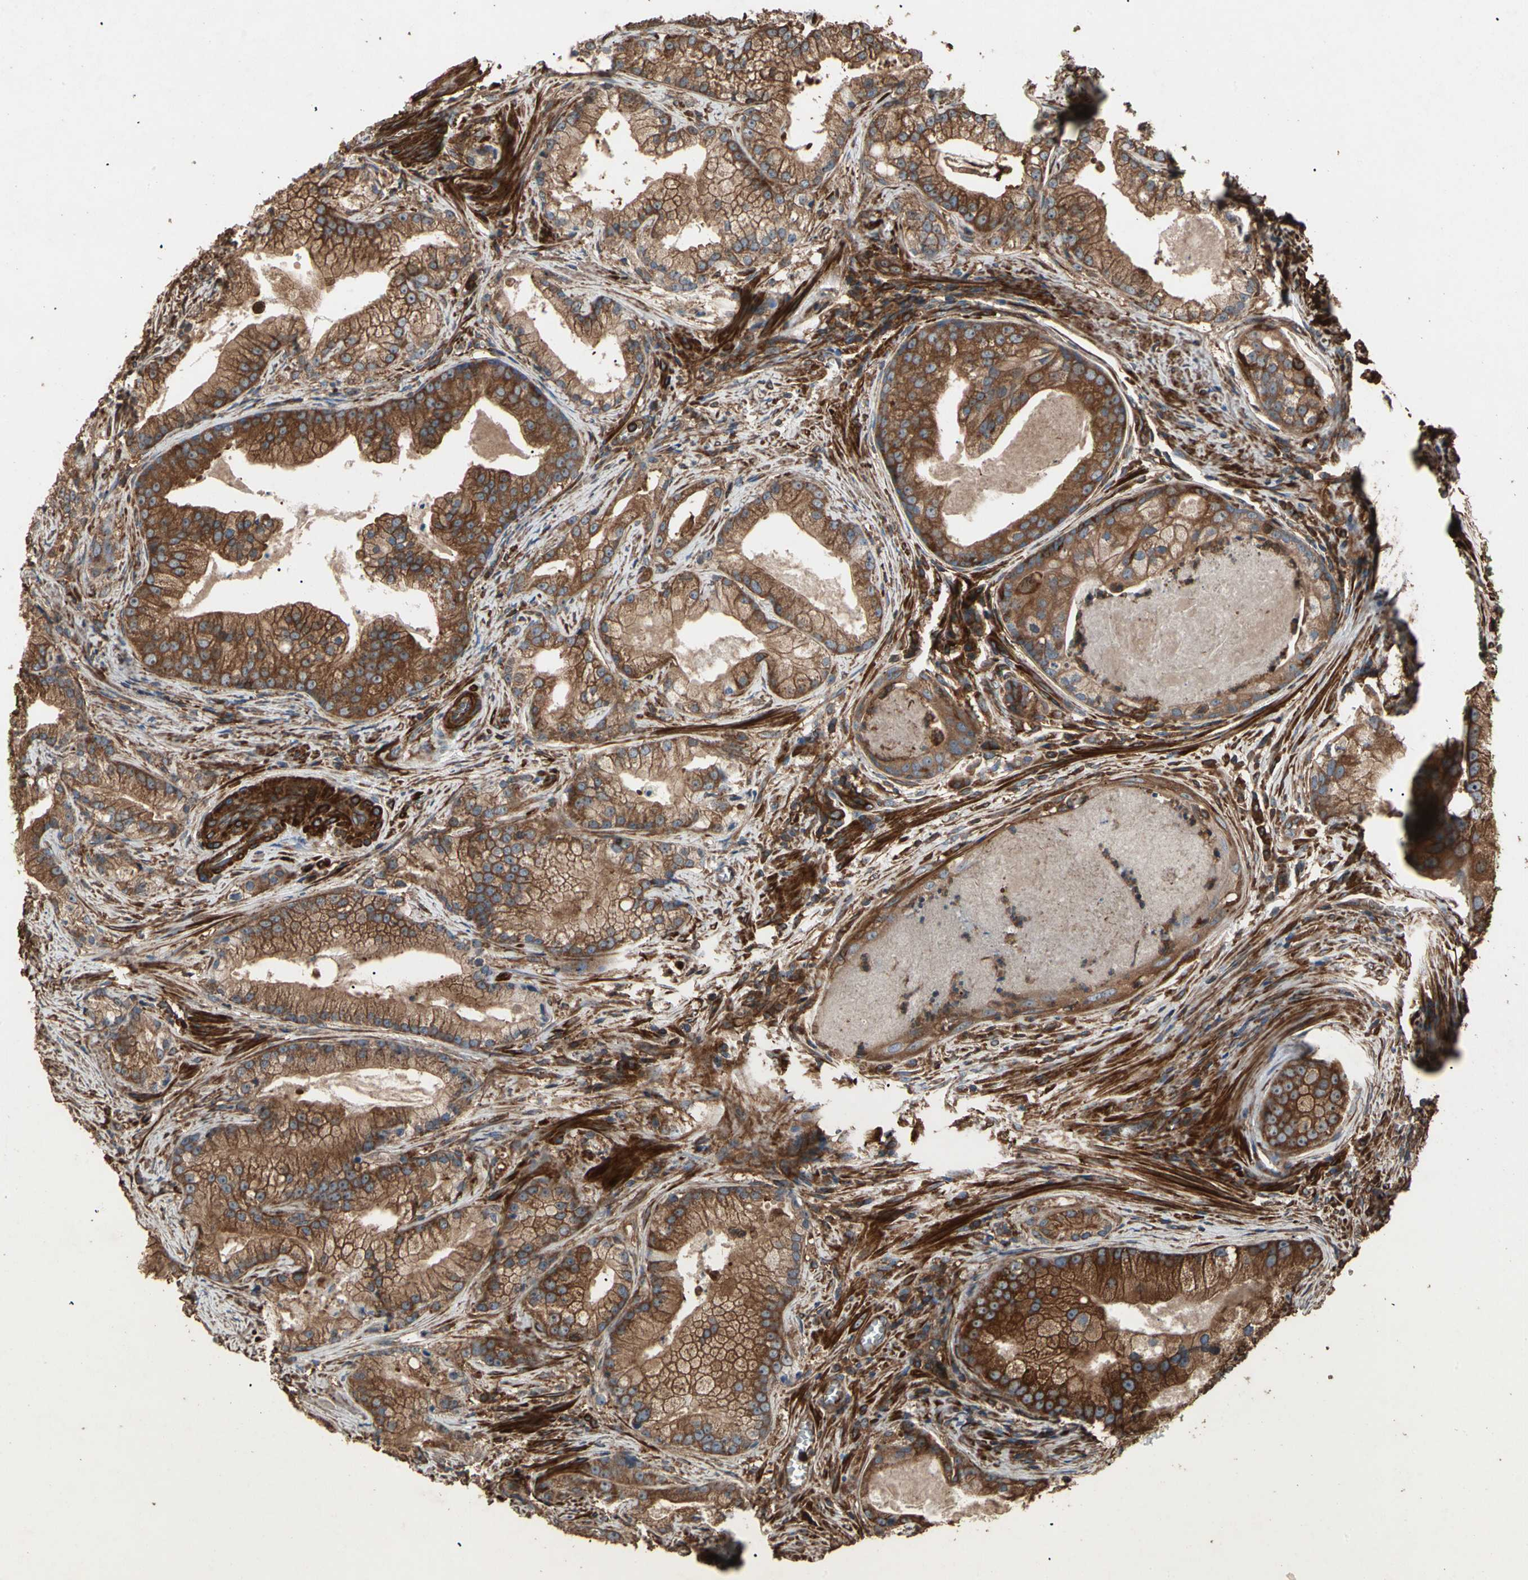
{"staining": {"intensity": "strong", "quantity": ">75%", "location": "cytoplasmic/membranous"}, "tissue": "prostate cancer", "cell_type": "Tumor cells", "image_type": "cancer", "snomed": [{"axis": "morphology", "description": "Adenocarcinoma, Low grade"}, {"axis": "topography", "description": "Prostate"}], "caption": "High-magnification brightfield microscopy of low-grade adenocarcinoma (prostate) stained with DAB (3,3'-diaminobenzidine) (brown) and counterstained with hematoxylin (blue). tumor cells exhibit strong cytoplasmic/membranous positivity is present in about>75% of cells.", "gene": "AGBL2", "patient": {"sex": "male", "age": 59}}